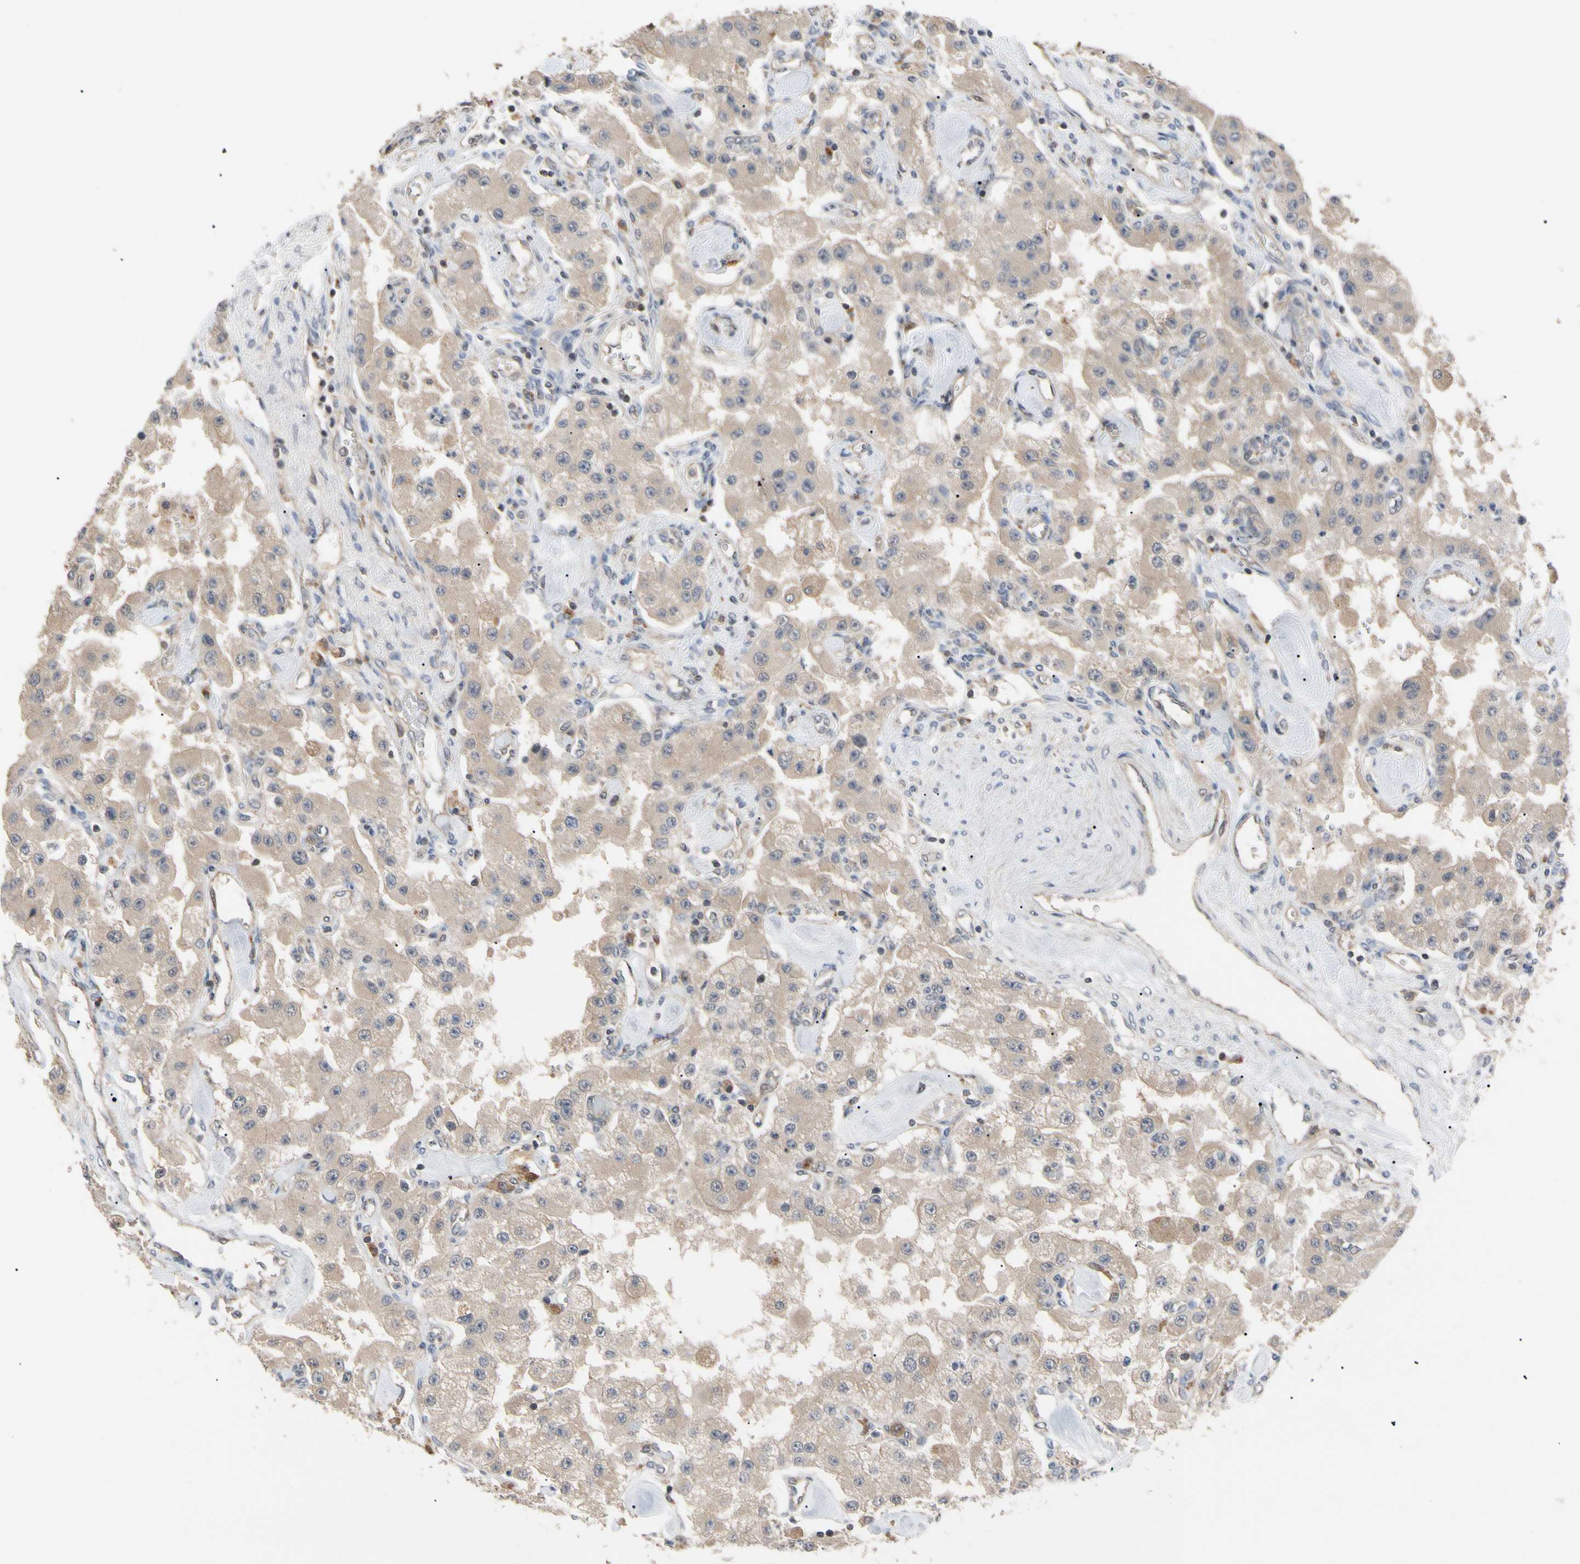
{"staining": {"intensity": "weak", "quantity": ">75%", "location": "cytoplasmic/membranous"}, "tissue": "carcinoid", "cell_type": "Tumor cells", "image_type": "cancer", "snomed": [{"axis": "morphology", "description": "Carcinoid, malignant, NOS"}, {"axis": "topography", "description": "Pancreas"}], "caption": "Carcinoid tissue shows weak cytoplasmic/membranous expression in about >75% of tumor cells", "gene": "DPP8", "patient": {"sex": "male", "age": 41}}